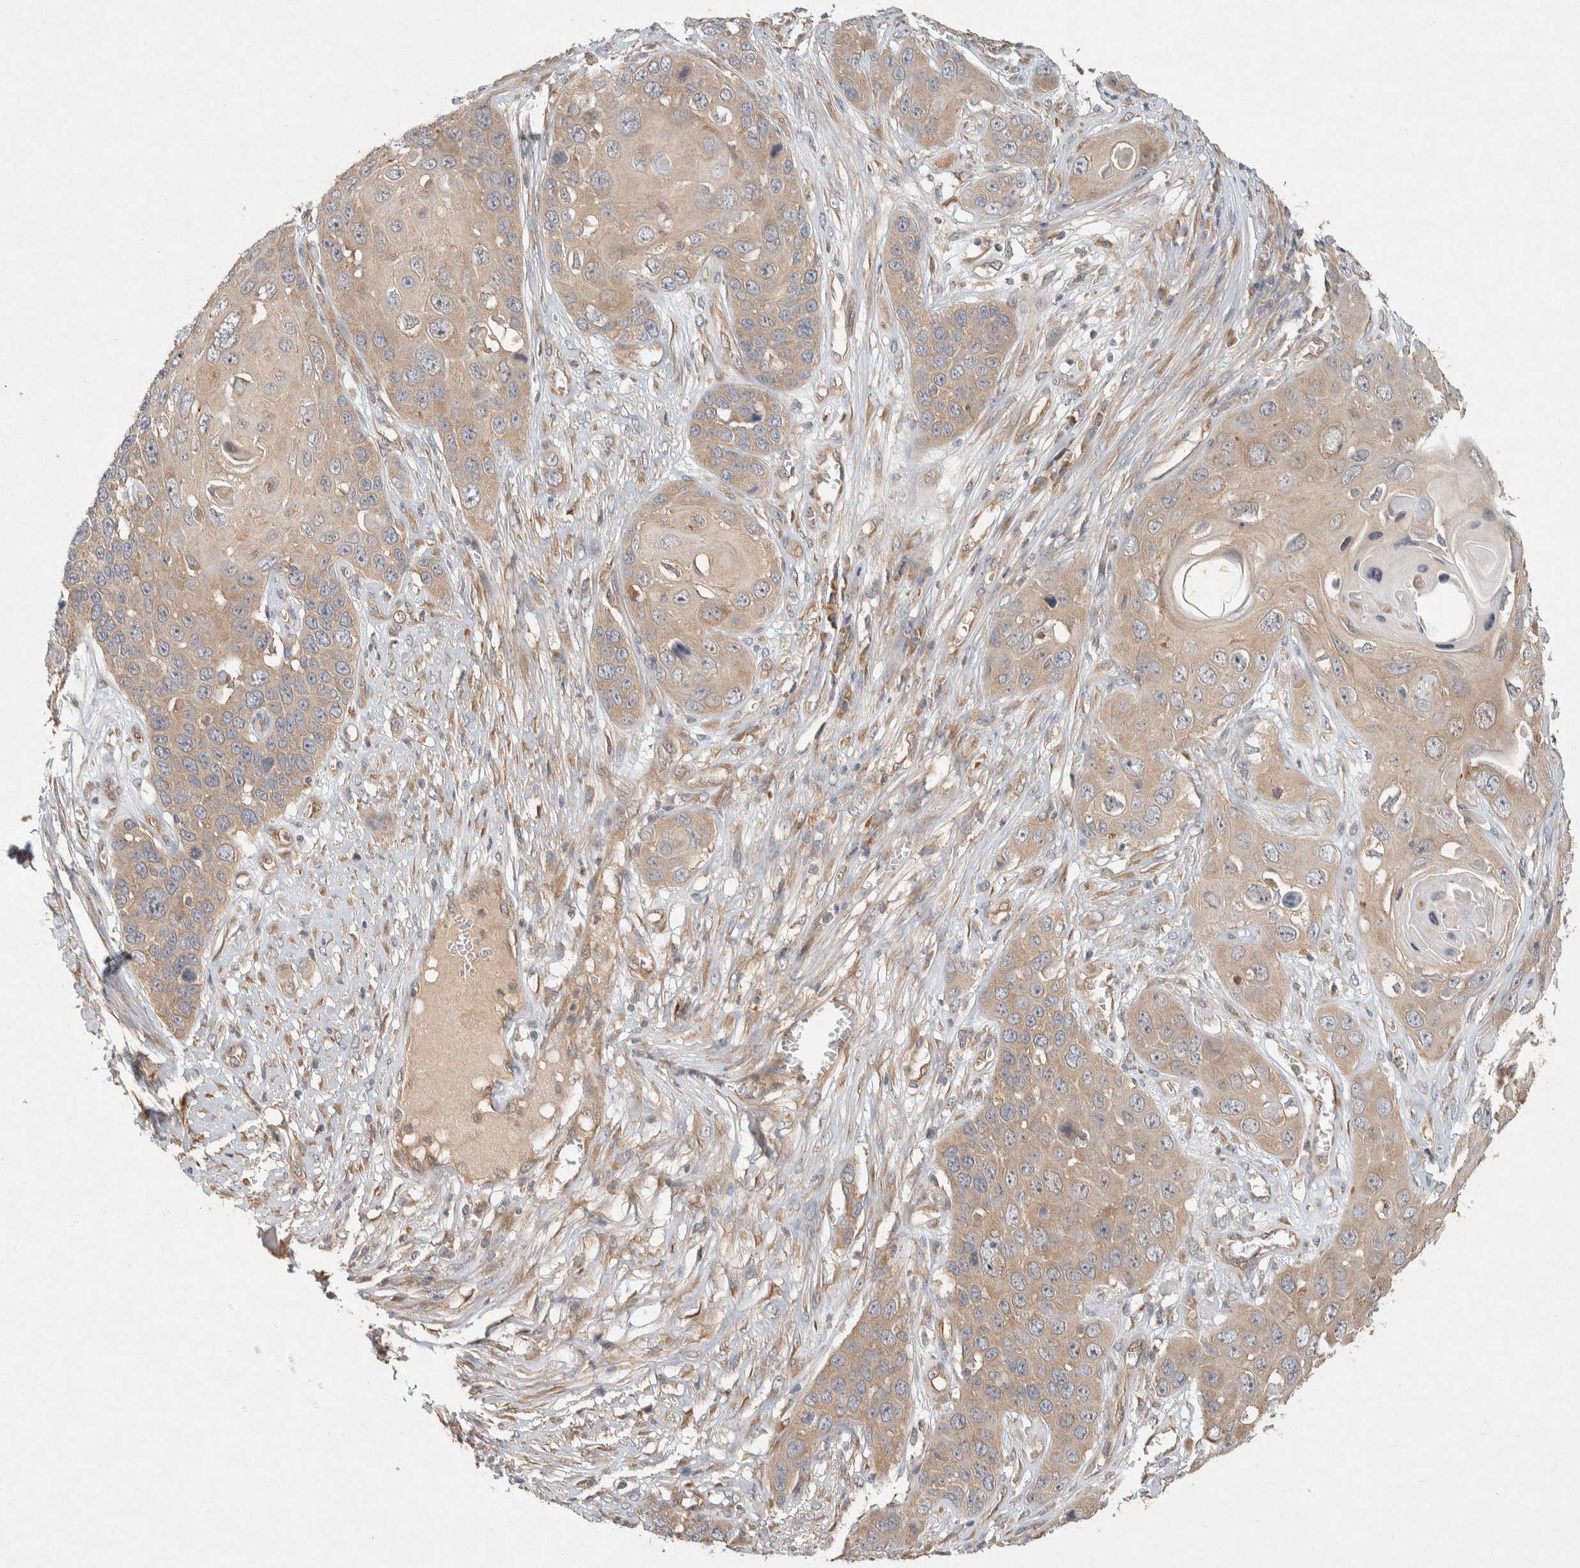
{"staining": {"intensity": "weak", "quantity": ">75%", "location": "cytoplasmic/membranous"}, "tissue": "skin cancer", "cell_type": "Tumor cells", "image_type": "cancer", "snomed": [{"axis": "morphology", "description": "Squamous cell carcinoma, NOS"}, {"axis": "topography", "description": "Skin"}], "caption": "DAB (3,3'-diaminobenzidine) immunohistochemical staining of human skin cancer shows weak cytoplasmic/membranous protein positivity in about >75% of tumor cells. (IHC, brightfield microscopy, high magnification).", "gene": "PXK", "patient": {"sex": "male", "age": 55}}